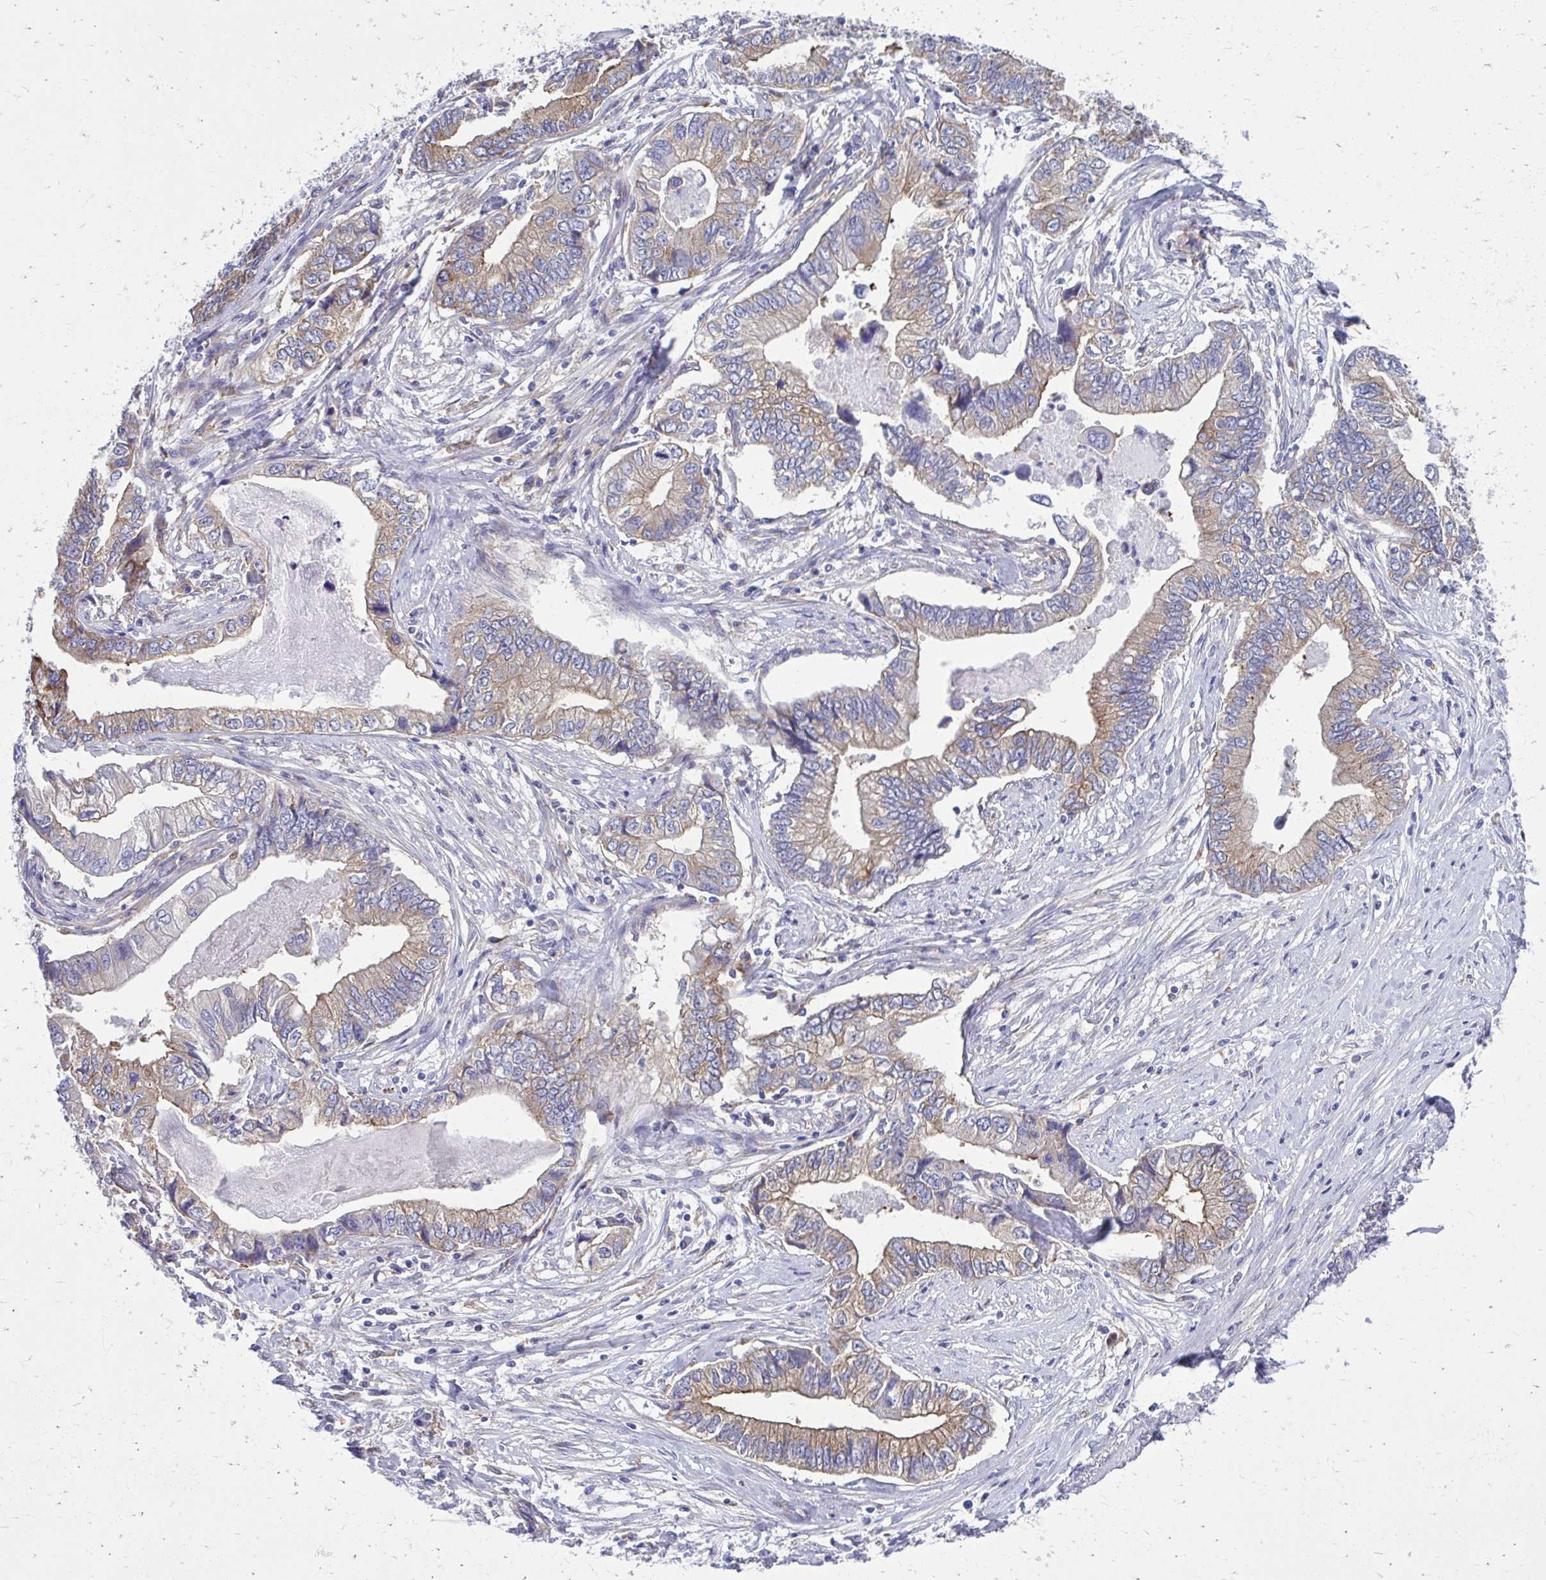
{"staining": {"intensity": "moderate", "quantity": "25%-75%", "location": "cytoplasmic/membranous"}, "tissue": "stomach cancer", "cell_type": "Tumor cells", "image_type": "cancer", "snomed": [{"axis": "morphology", "description": "Adenocarcinoma, NOS"}, {"axis": "topography", "description": "Pancreas"}, {"axis": "topography", "description": "Stomach, upper"}], "caption": "Protein expression analysis of human stomach cancer (adenocarcinoma) reveals moderate cytoplasmic/membranous expression in approximately 25%-75% of tumor cells.", "gene": "CLTA", "patient": {"sex": "male", "age": 77}}